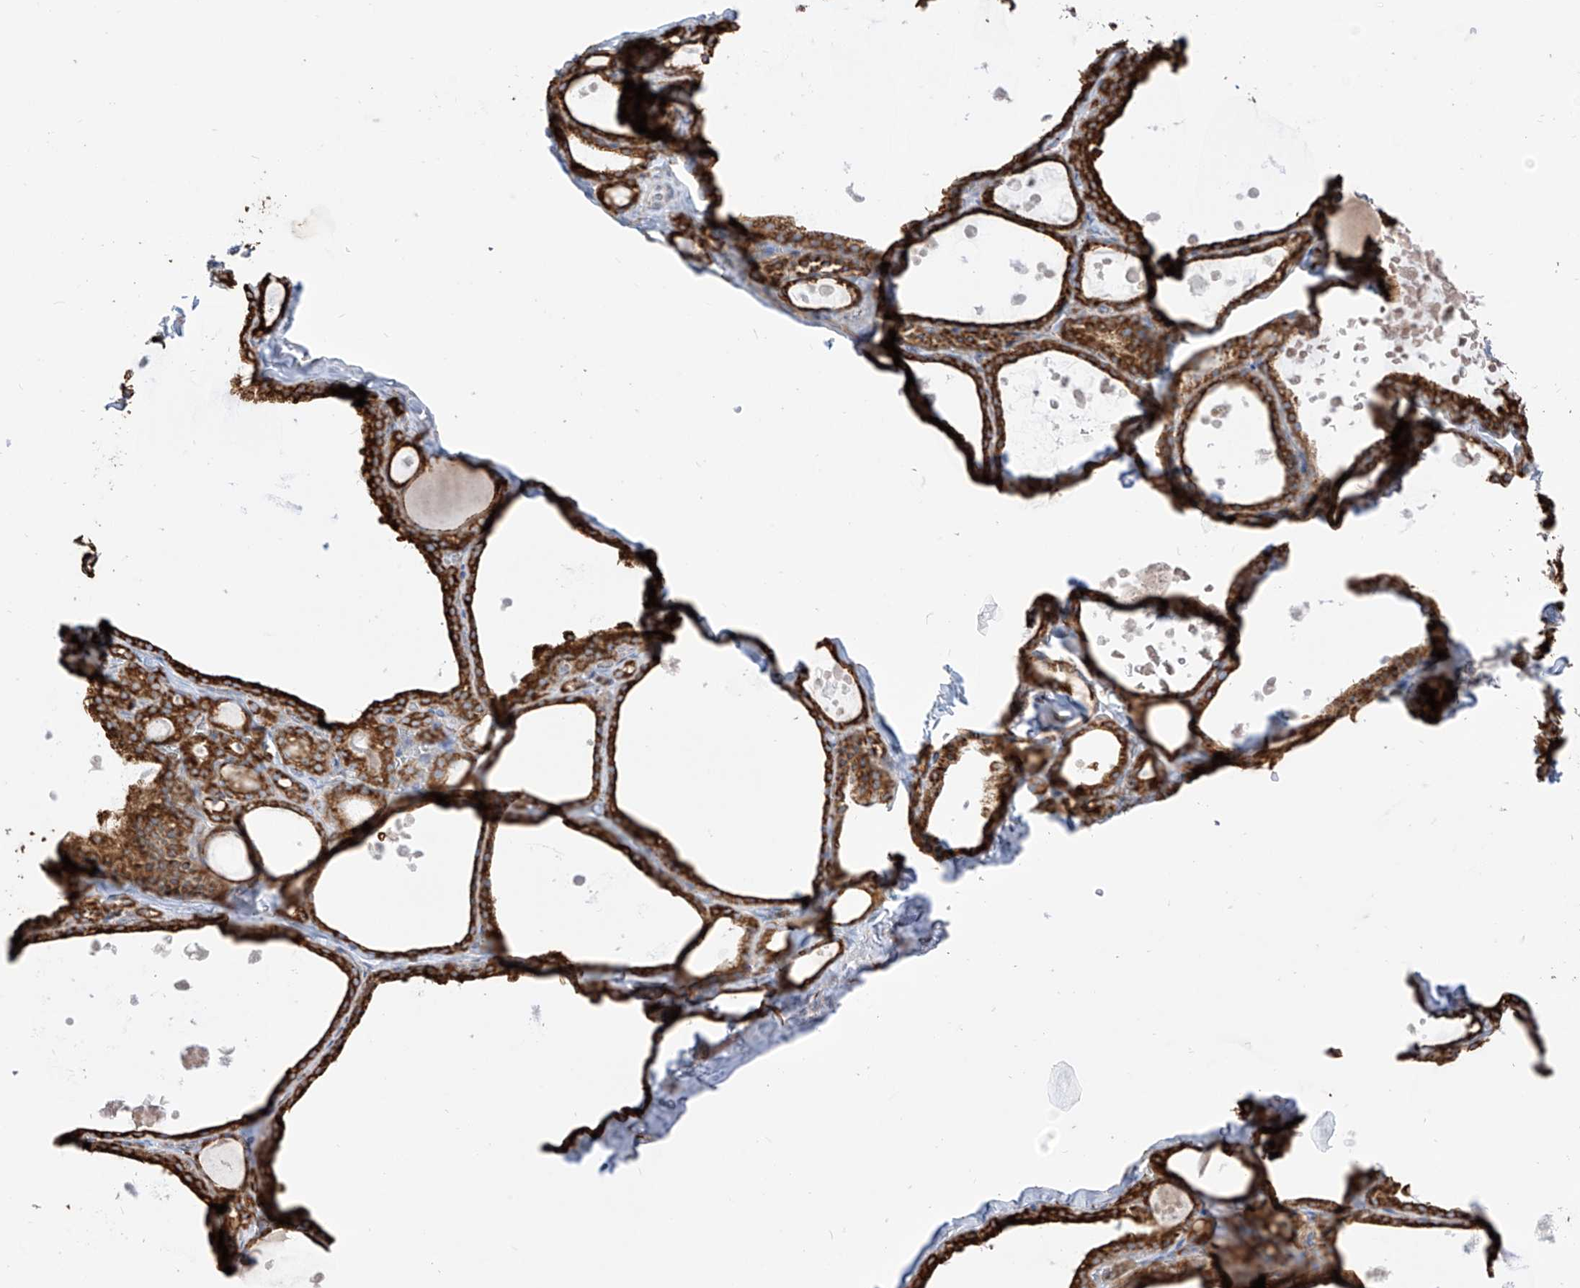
{"staining": {"intensity": "strong", "quantity": ">75%", "location": "cytoplasmic/membranous"}, "tissue": "thyroid gland", "cell_type": "Glandular cells", "image_type": "normal", "snomed": [{"axis": "morphology", "description": "Normal tissue, NOS"}, {"axis": "topography", "description": "Thyroid gland"}], "caption": "Immunohistochemical staining of benign human thyroid gland shows strong cytoplasmic/membranous protein positivity in about >75% of glandular cells. (IHC, brightfield microscopy, high magnification).", "gene": "PDIA6", "patient": {"sex": "male", "age": 56}}